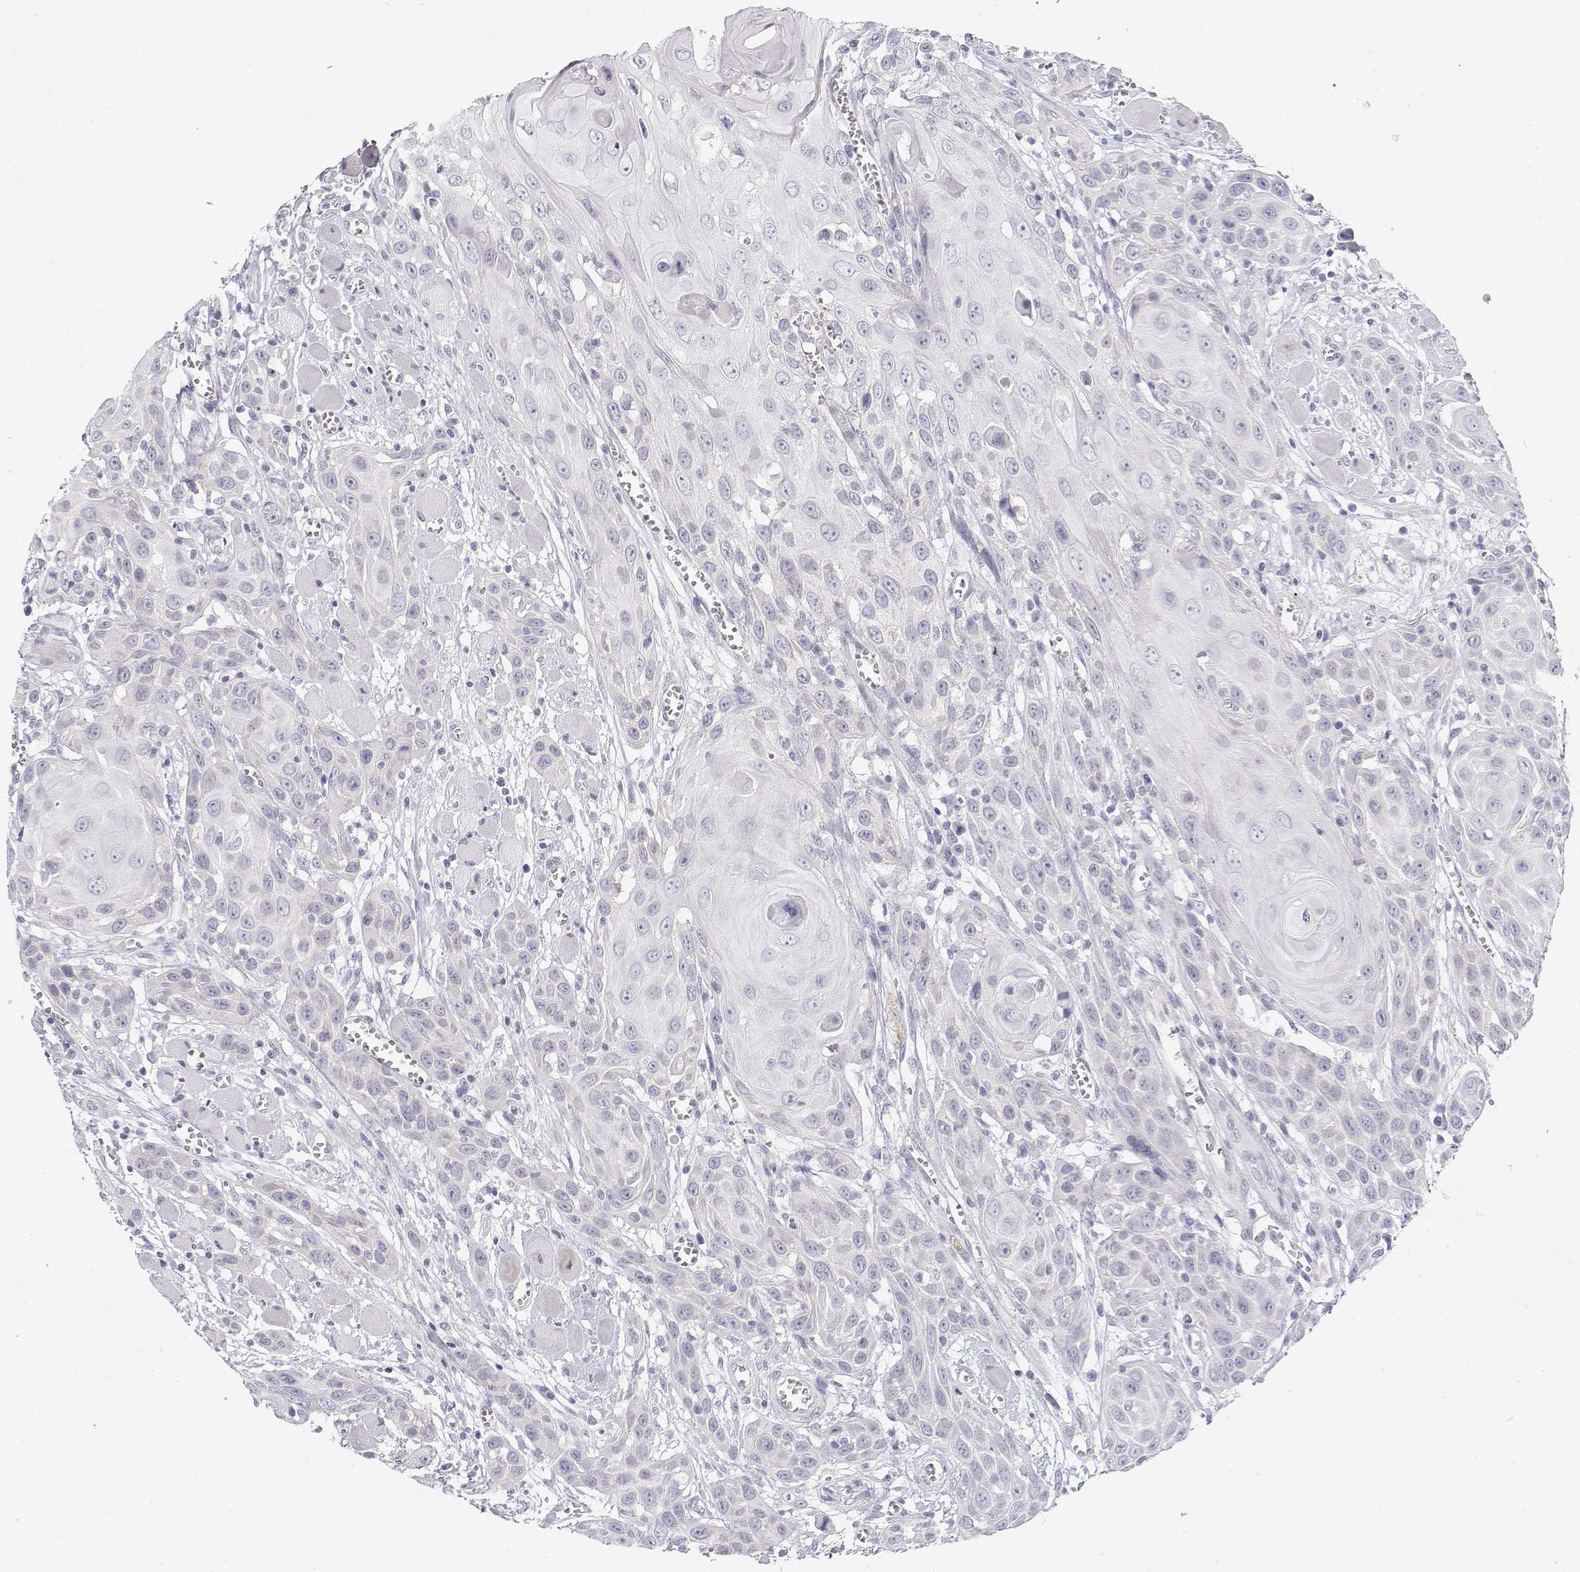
{"staining": {"intensity": "negative", "quantity": "none", "location": "none"}, "tissue": "head and neck cancer", "cell_type": "Tumor cells", "image_type": "cancer", "snomed": [{"axis": "morphology", "description": "Squamous cell carcinoma, NOS"}, {"axis": "topography", "description": "Head-Neck"}], "caption": "Immunohistochemistry of human head and neck squamous cell carcinoma reveals no expression in tumor cells. Brightfield microscopy of immunohistochemistry stained with DAB (3,3'-diaminobenzidine) (brown) and hematoxylin (blue), captured at high magnification.", "gene": "MISP", "patient": {"sex": "female", "age": 80}}